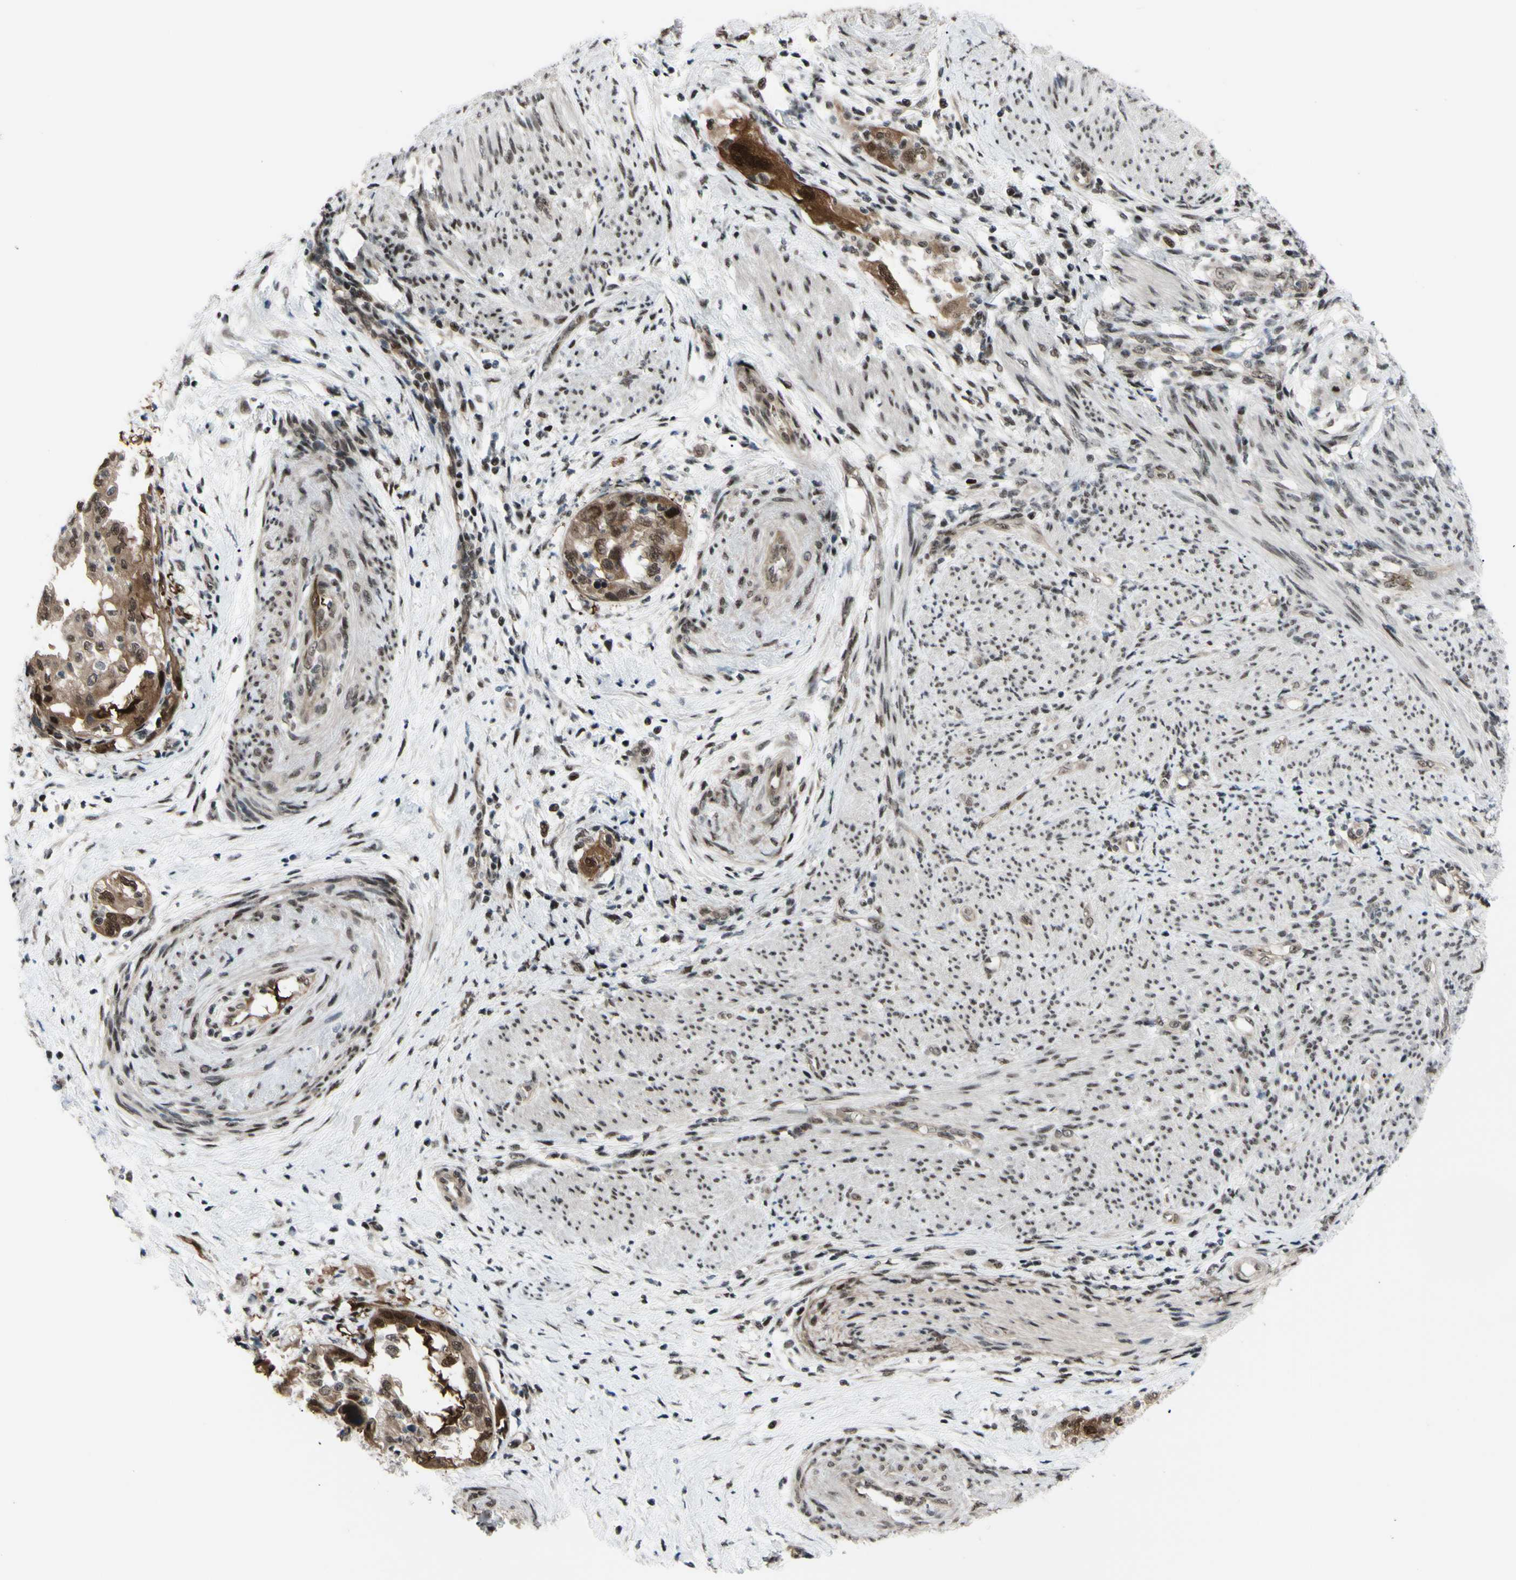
{"staining": {"intensity": "strong", "quantity": ">75%", "location": "cytoplasmic/membranous,nuclear"}, "tissue": "endometrial cancer", "cell_type": "Tumor cells", "image_type": "cancer", "snomed": [{"axis": "morphology", "description": "Adenocarcinoma, NOS"}, {"axis": "topography", "description": "Endometrium"}], "caption": "Endometrial adenocarcinoma stained with DAB immunohistochemistry (IHC) displays high levels of strong cytoplasmic/membranous and nuclear staining in approximately >75% of tumor cells. The staining was performed using DAB to visualize the protein expression in brown, while the nuclei were stained in blue with hematoxylin (Magnification: 20x).", "gene": "THAP12", "patient": {"sex": "female", "age": 85}}